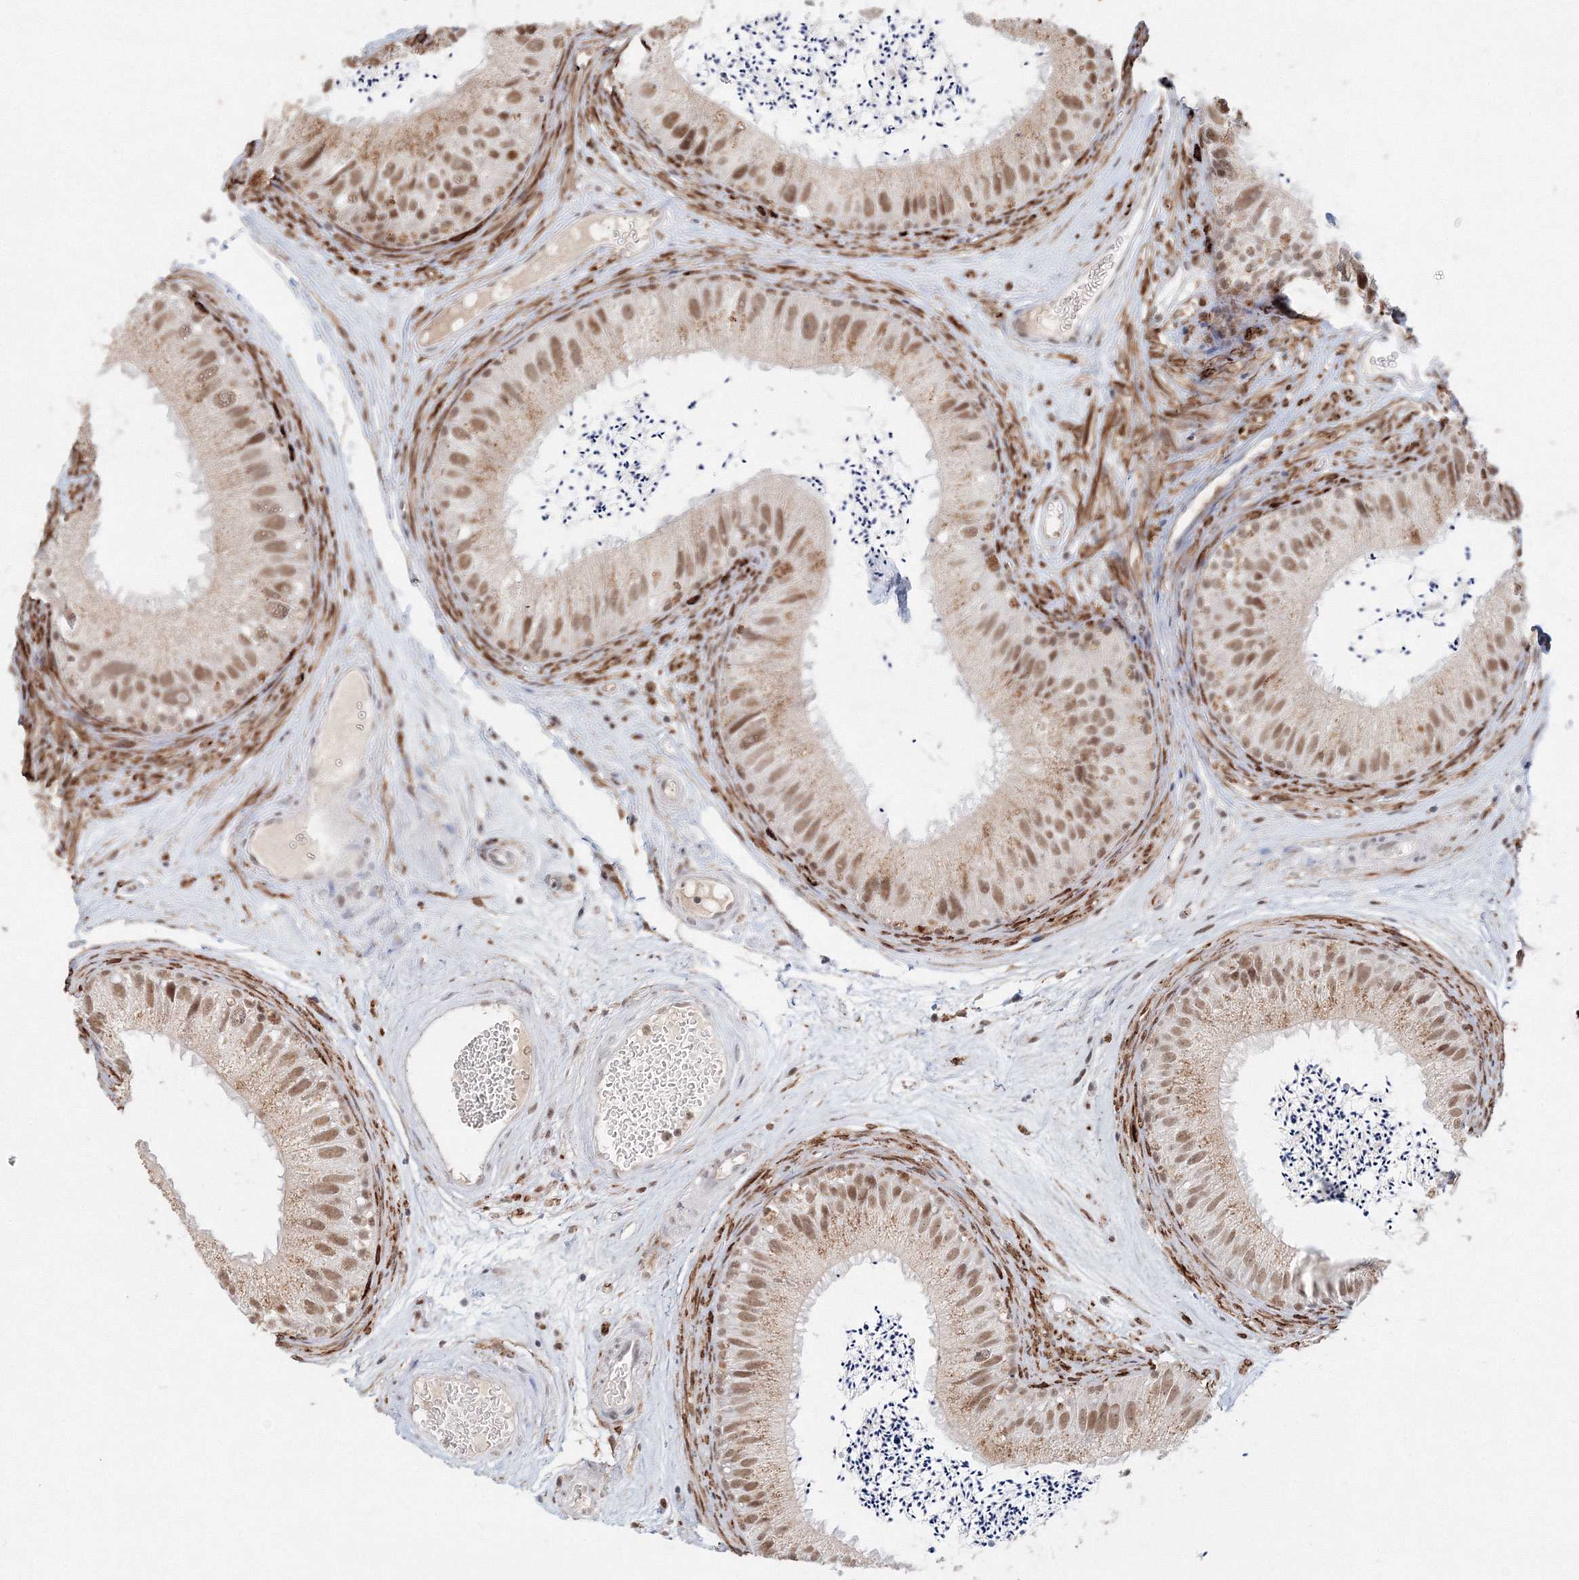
{"staining": {"intensity": "moderate", "quantity": ">75%", "location": "nuclear"}, "tissue": "epididymis", "cell_type": "Glandular cells", "image_type": "normal", "snomed": [{"axis": "morphology", "description": "Normal tissue, NOS"}, {"axis": "topography", "description": "Epididymis"}], "caption": "Epididymis stained with a brown dye exhibits moderate nuclear positive staining in about >75% of glandular cells.", "gene": "IWS1", "patient": {"sex": "male", "age": 77}}